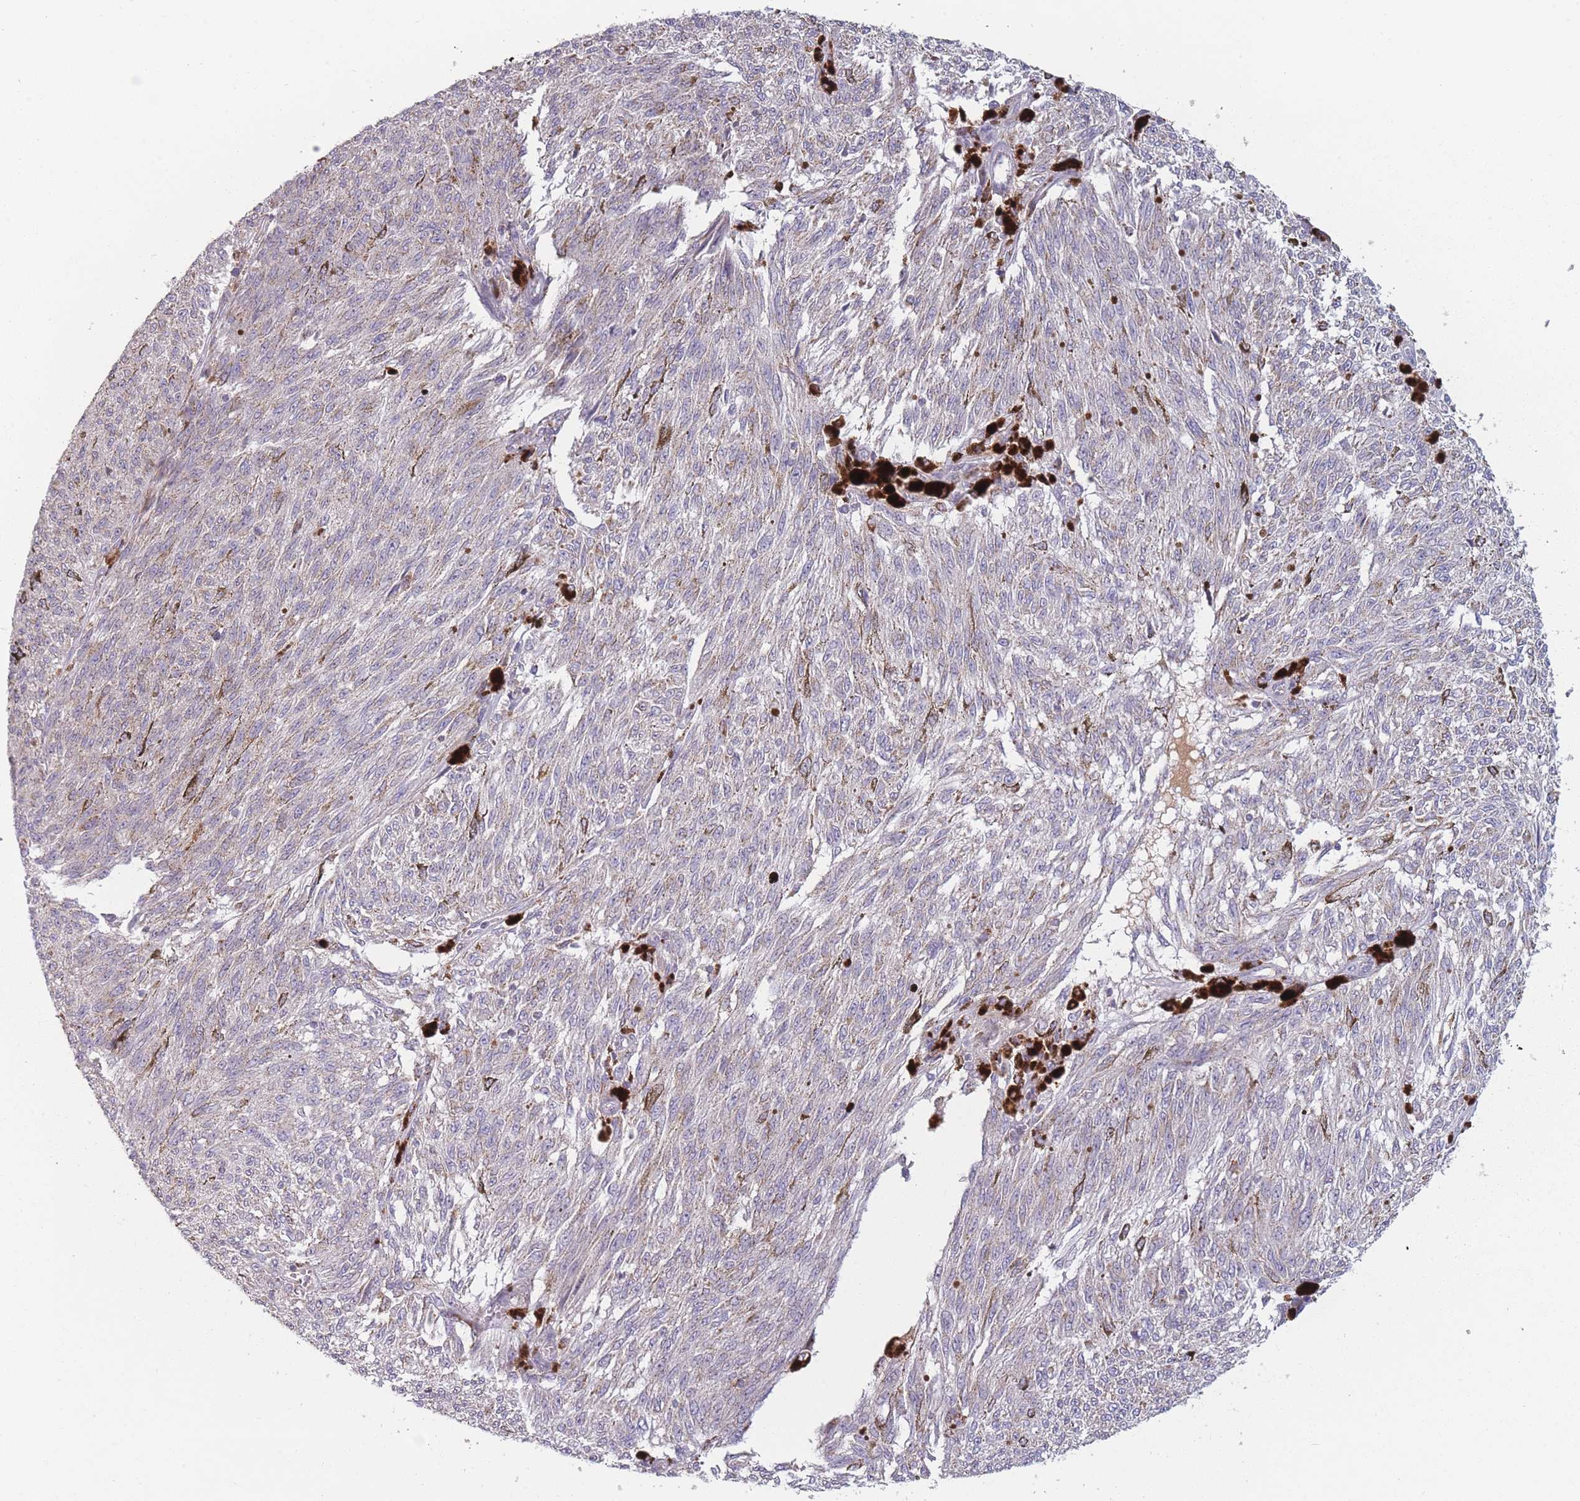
{"staining": {"intensity": "negative", "quantity": "none", "location": "none"}, "tissue": "melanoma", "cell_type": "Tumor cells", "image_type": "cancer", "snomed": [{"axis": "morphology", "description": "Malignant melanoma, NOS"}, {"axis": "topography", "description": "Skin"}], "caption": "A histopathology image of malignant melanoma stained for a protein displays no brown staining in tumor cells.", "gene": "PEX11B", "patient": {"sex": "female", "age": 72}}